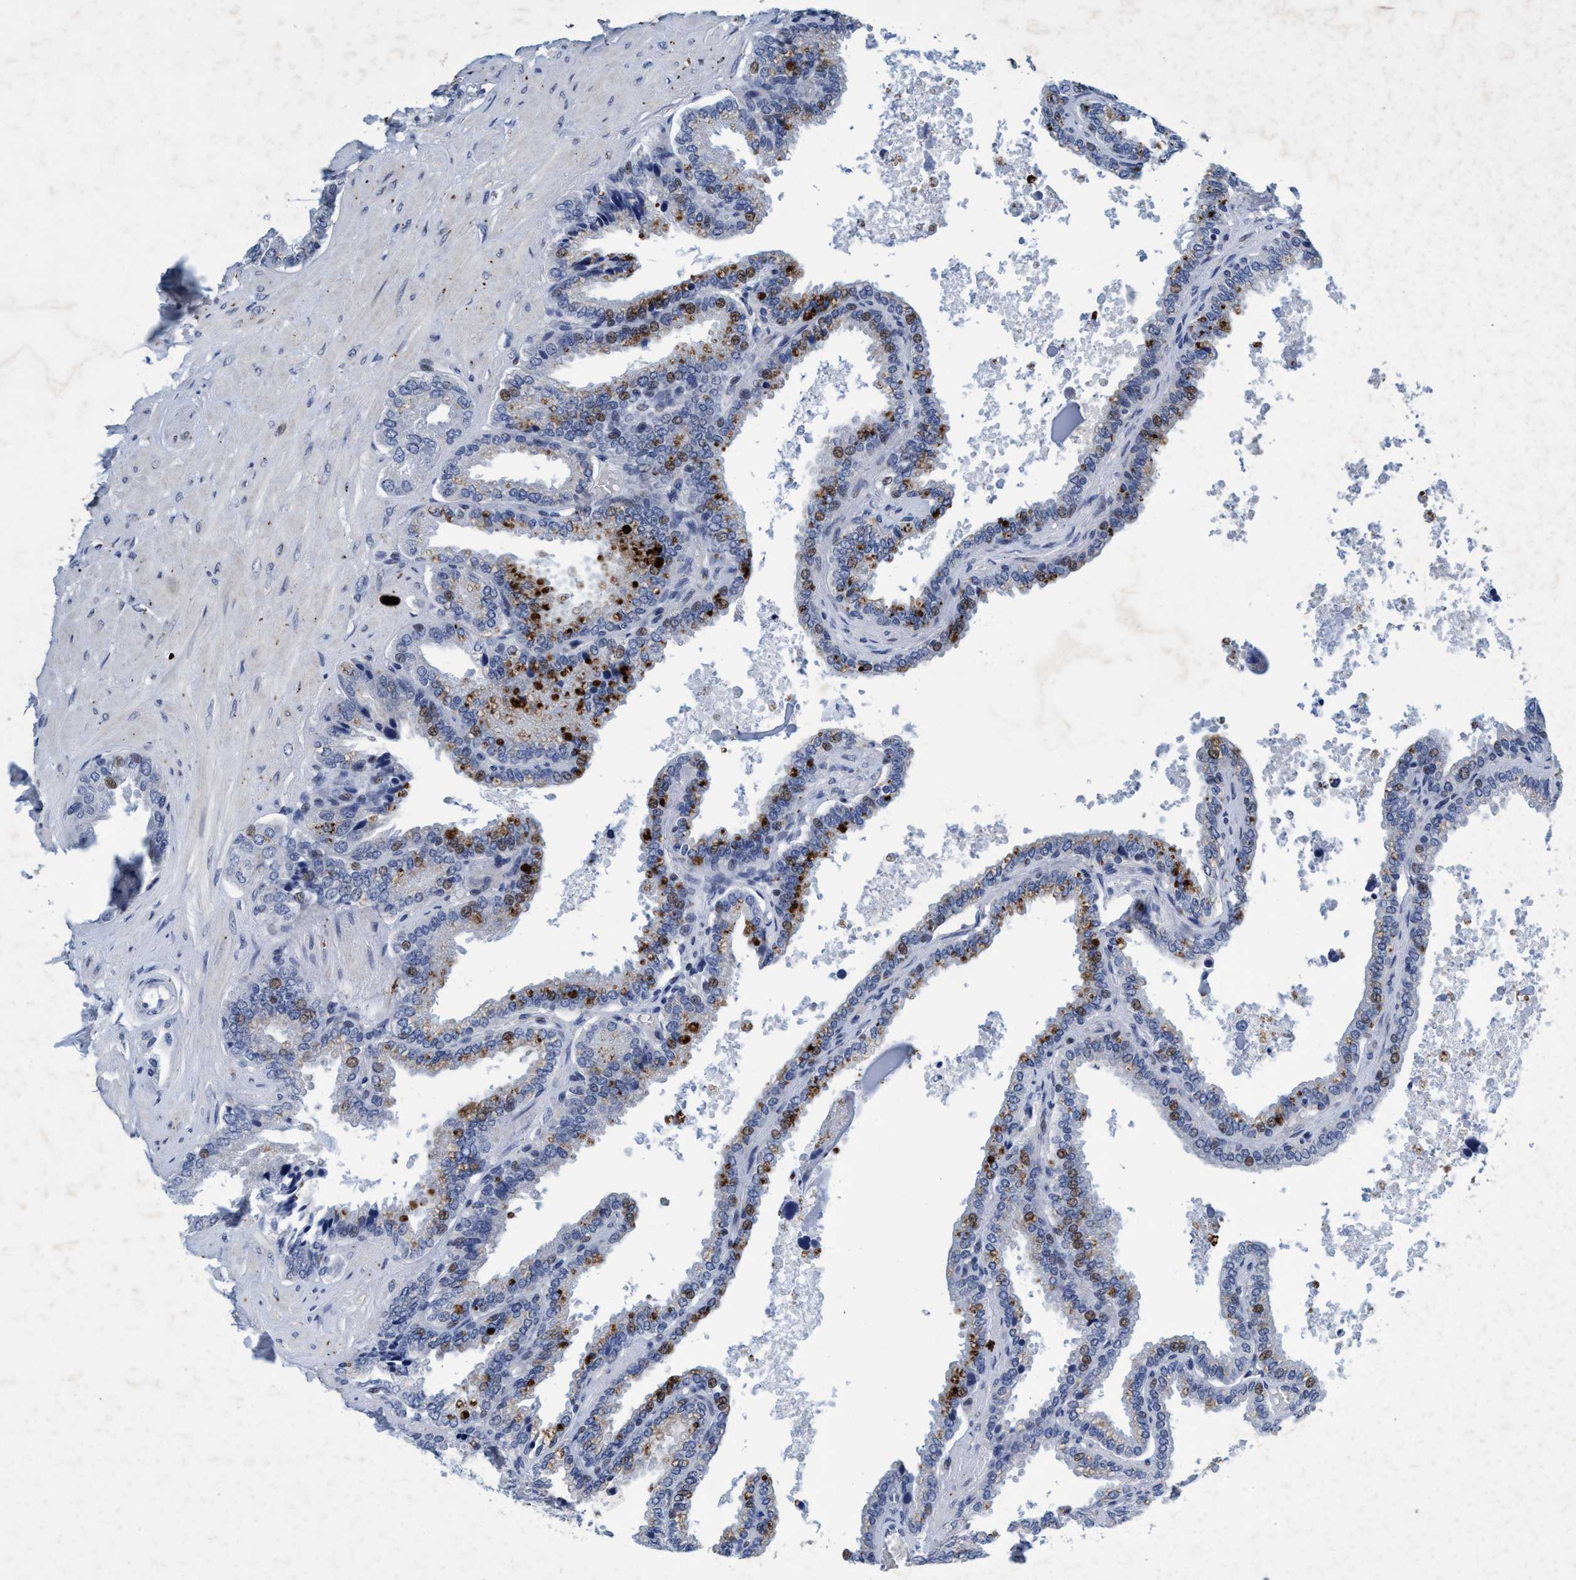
{"staining": {"intensity": "weak", "quantity": "25%-75%", "location": "cytoplasmic/membranous,nuclear"}, "tissue": "seminal vesicle", "cell_type": "Glandular cells", "image_type": "normal", "snomed": [{"axis": "morphology", "description": "Normal tissue, NOS"}, {"axis": "topography", "description": "Seminal veicle"}], "caption": "Seminal vesicle stained for a protein (brown) reveals weak cytoplasmic/membranous,nuclear positive staining in approximately 25%-75% of glandular cells.", "gene": "GRB14", "patient": {"sex": "male", "age": 46}}